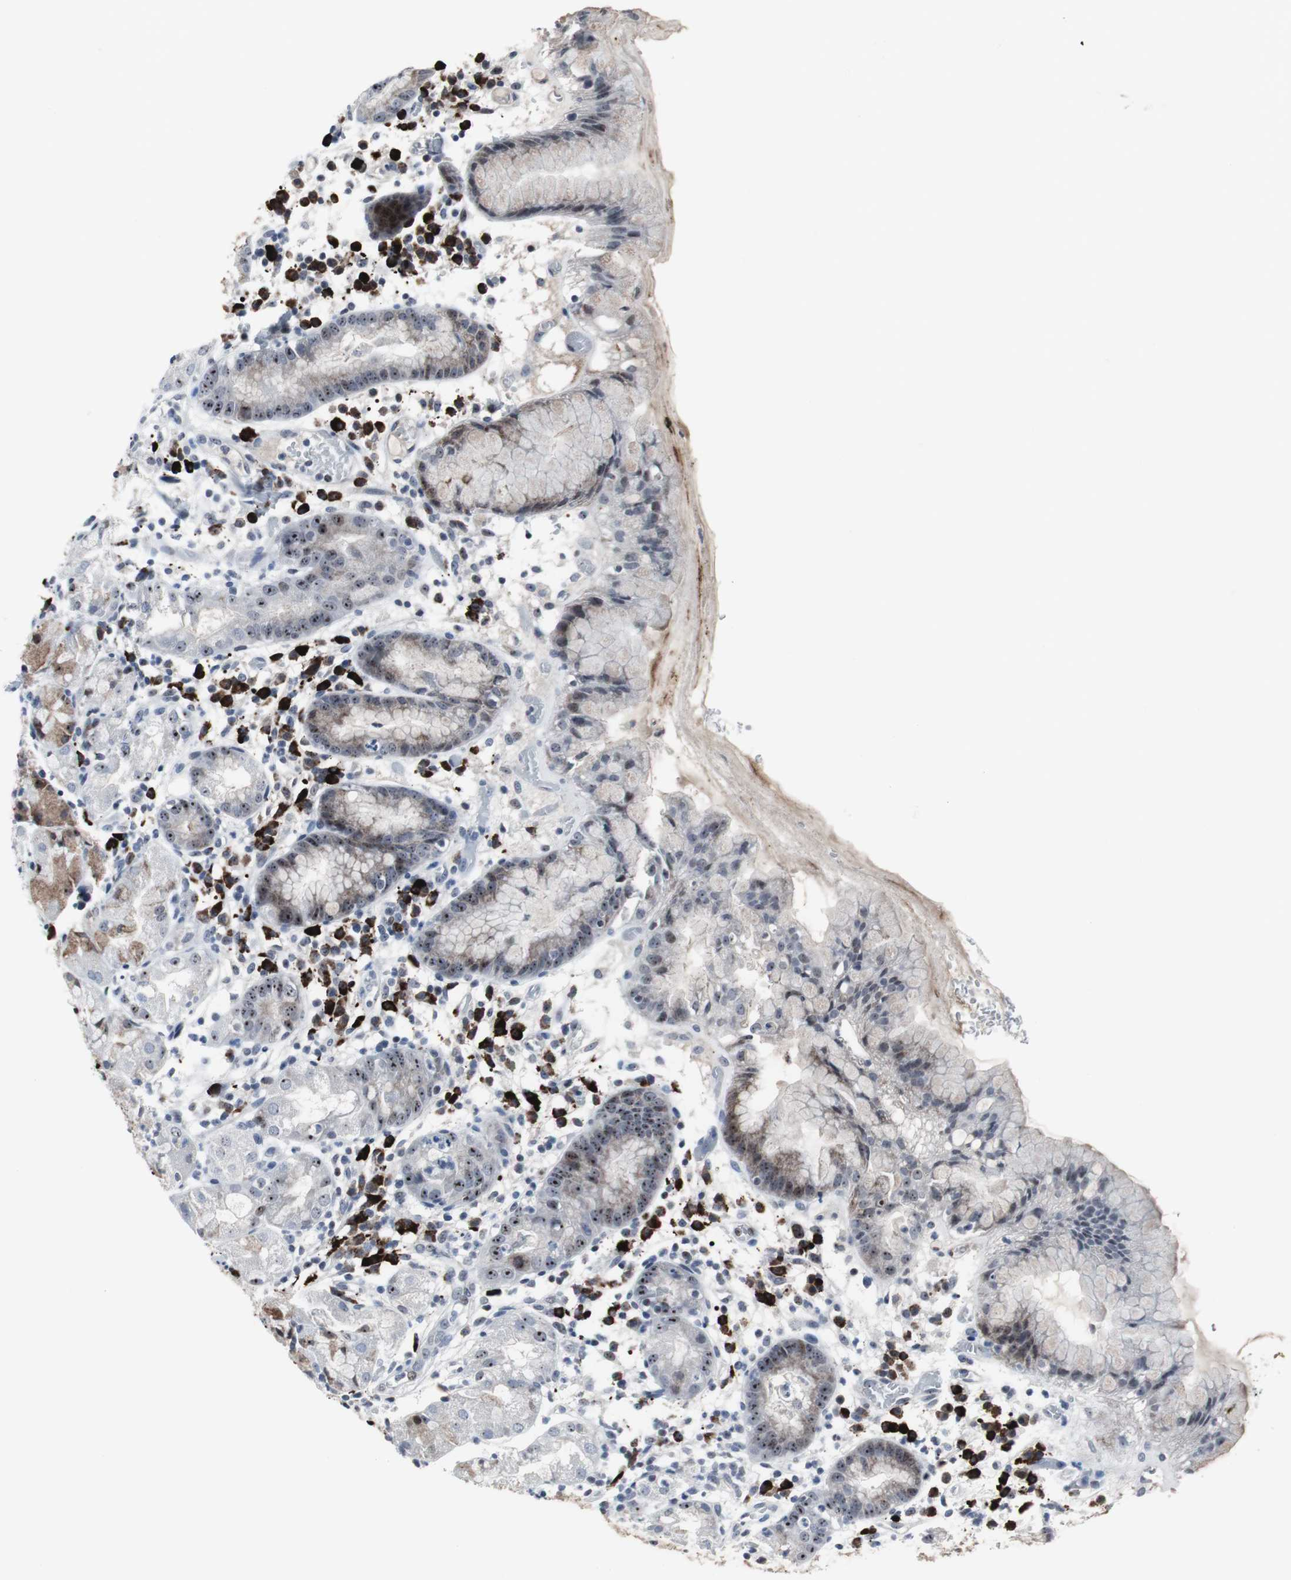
{"staining": {"intensity": "moderate", "quantity": "<25%", "location": "cytoplasmic/membranous,nuclear"}, "tissue": "stomach", "cell_type": "Glandular cells", "image_type": "normal", "snomed": [{"axis": "morphology", "description": "Normal tissue, NOS"}, {"axis": "topography", "description": "Stomach"}, {"axis": "topography", "description": "Stomach, lower"}], "caption": "Stomach stained with DAB (3,3'-diaminobenzidine) immunohistochemistry (IHC) displays low levels of moderate cytoplasmic/membranous,nuclear positivity in about <25% of glandular cells. (Stains: DAB in brown, nuclei in blue, Microscopy: brightfield microscopy at high magnification).", "gene": "DOK1", "patient": {"sex": "female", "age": 75}}